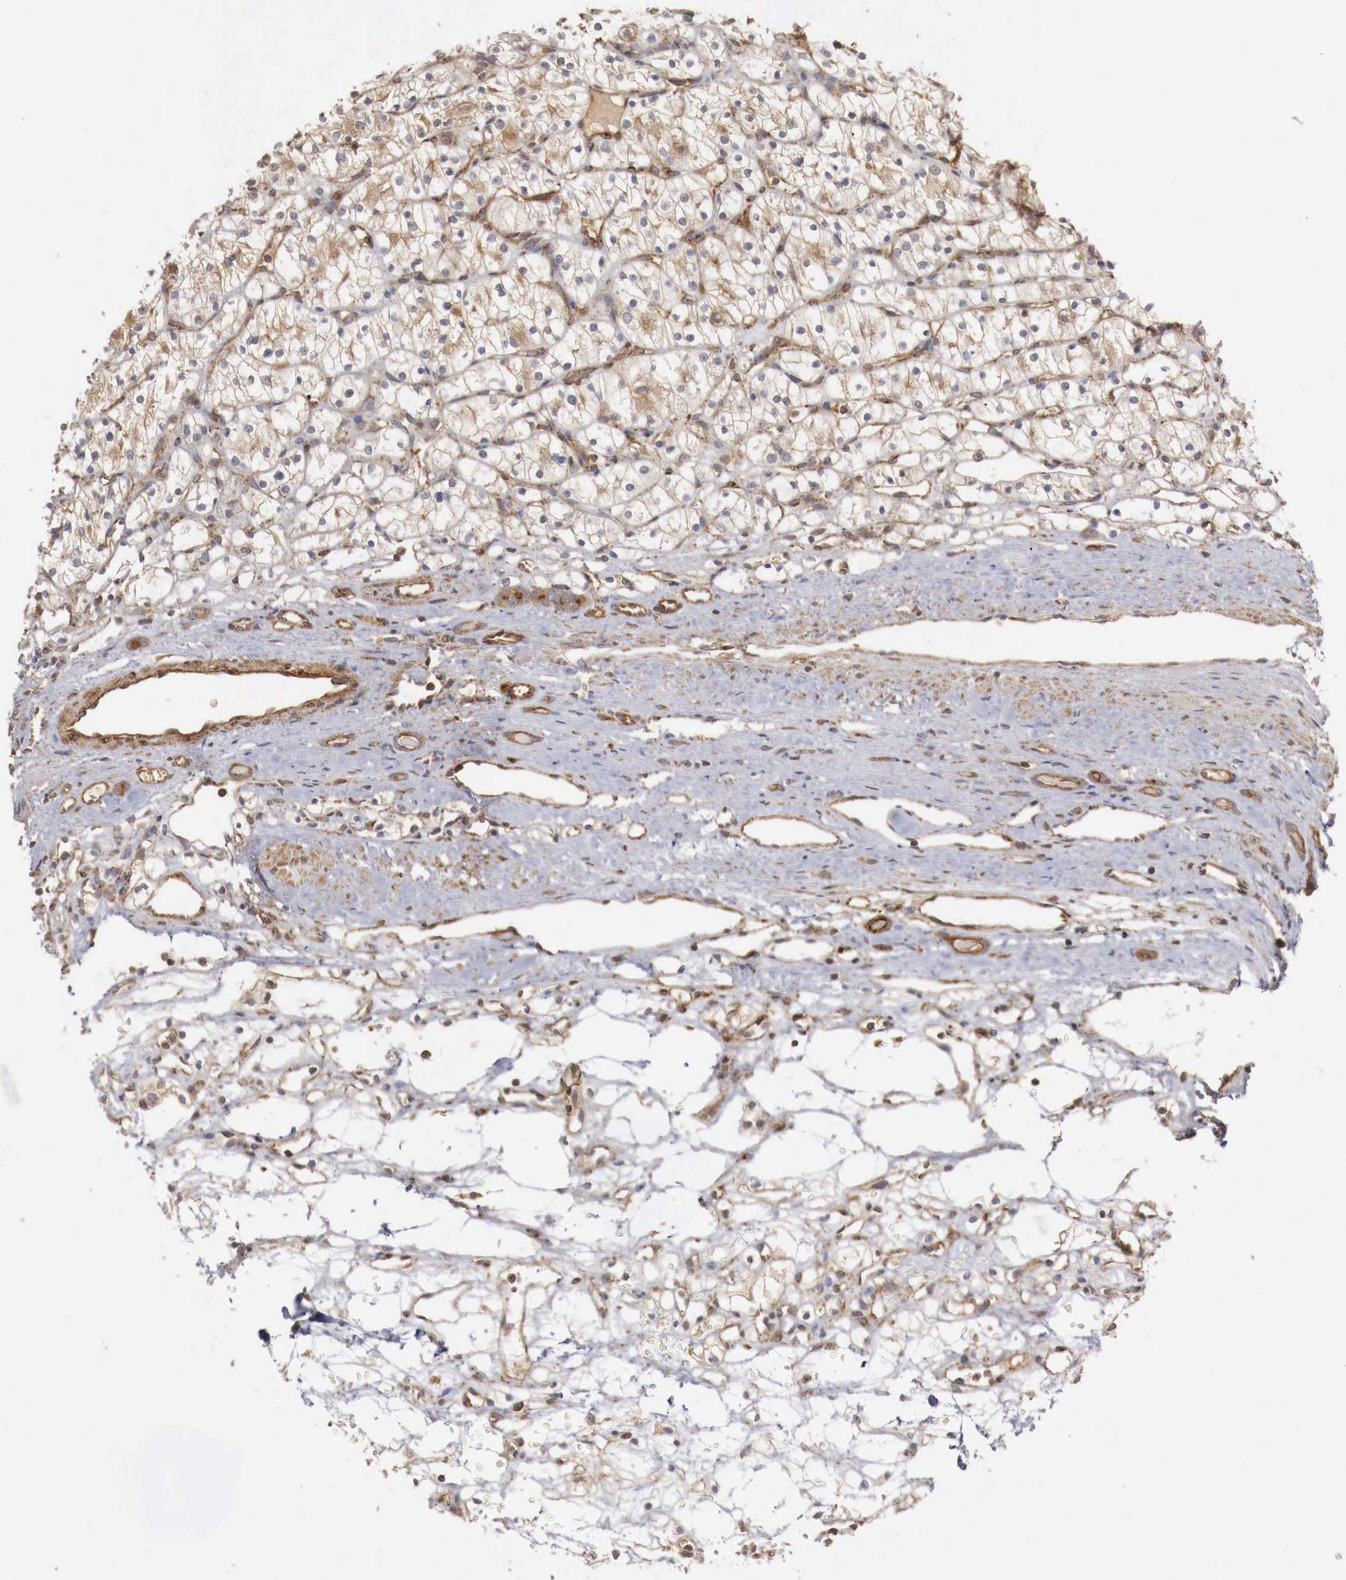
{"staining": {"intensity": "moderate", "quantity": ">75%", "location": "cytoplasmic/membranous"}, "tissue": "renal cancer", "cell_type": "Tumor cells", "image_type": "cancer", "snomed": [{"axis": "morphology", "description": "Adenocarcinoma, NOS"}, {"axis": "topography", "description": "Kidney"}], "caption": "The micrograph exhibits a brown stain indicating the presence of a protein in the cytoplasmic/membranous of tumor cells in adenocarcinoma (renal).", "gene": "ARMCX4", "patient": {"sex": "female", "age": 60}}